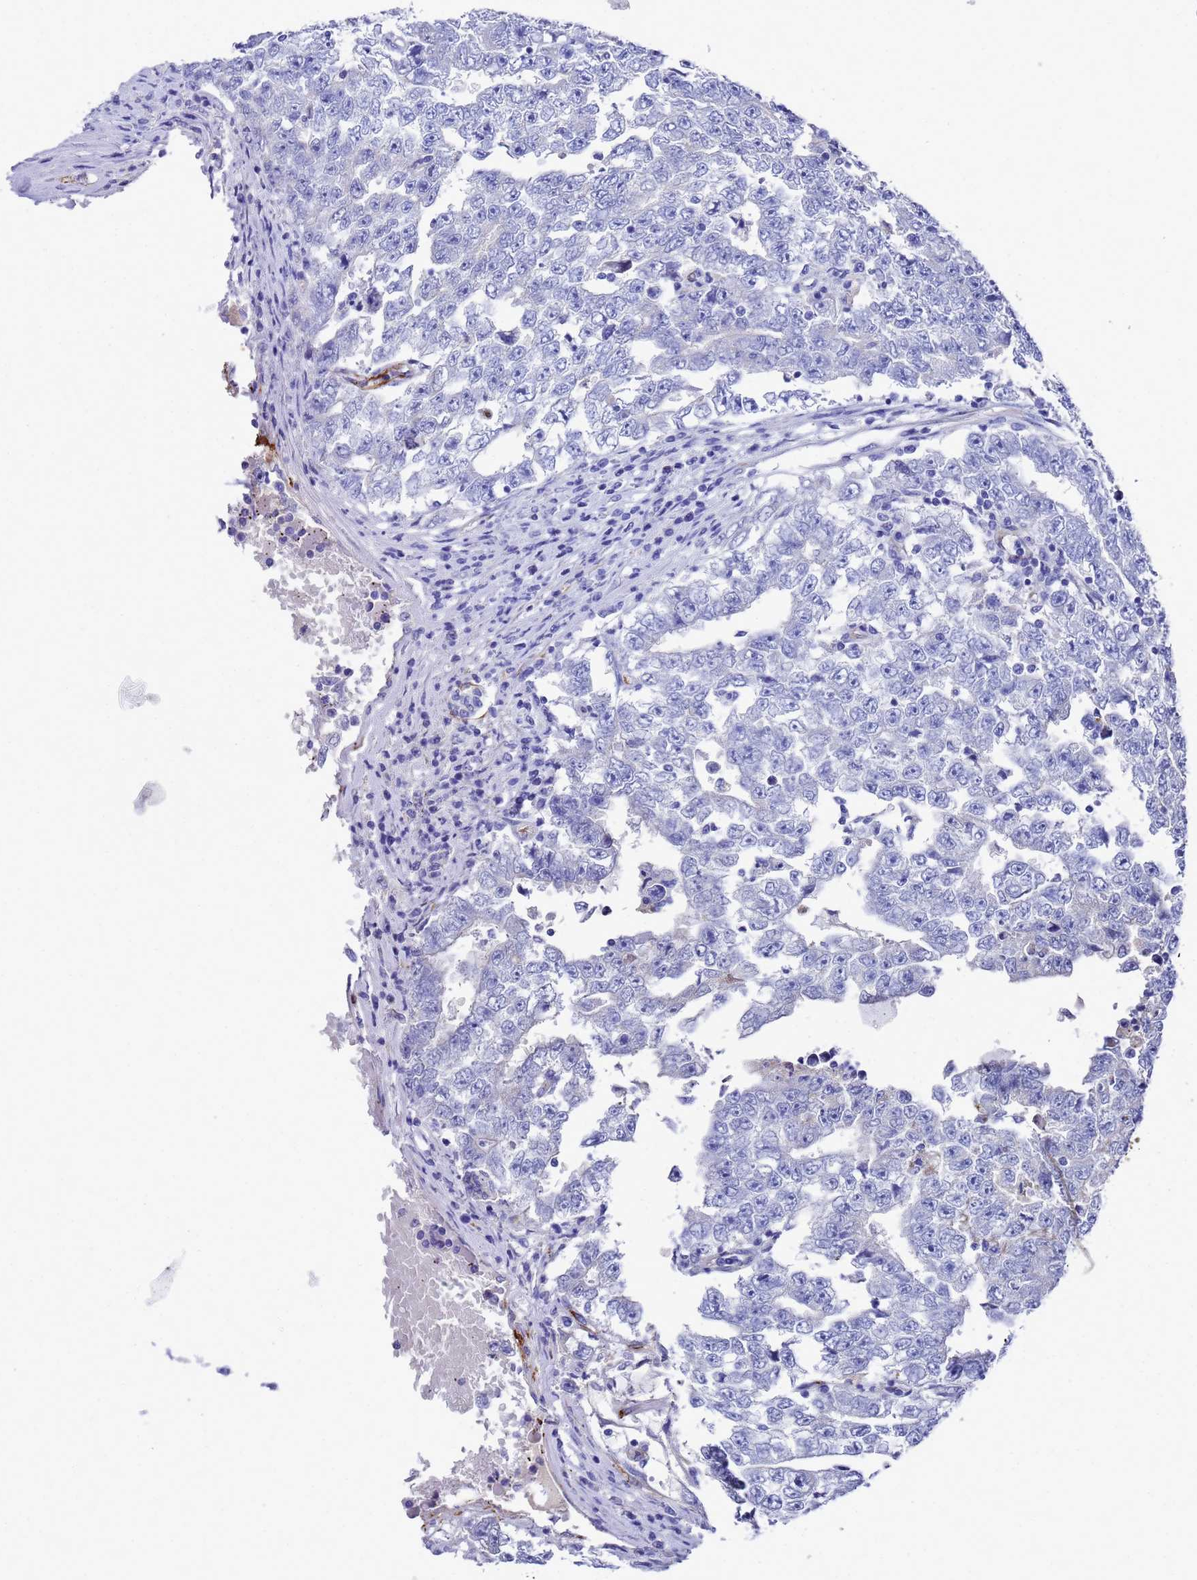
{"staining": {"intensity": "negative", "quantity": "none", "location": "none"}, "tissue": "testis cancer", "cell_type": "Tumor cells", "image_type": "cancer", "snomed": [{"axis": "morphology", "description": "Carcinoma, Embryonal, NOS"}, {"axis": "topography", "description": "Testis"}], "caption": "Immunohistochemical staining of human testis cancer demonstrates no significant staining in tumor cells.", "gene": "ADIPOQ", "patient": {"sex": "male", "age": 25}}